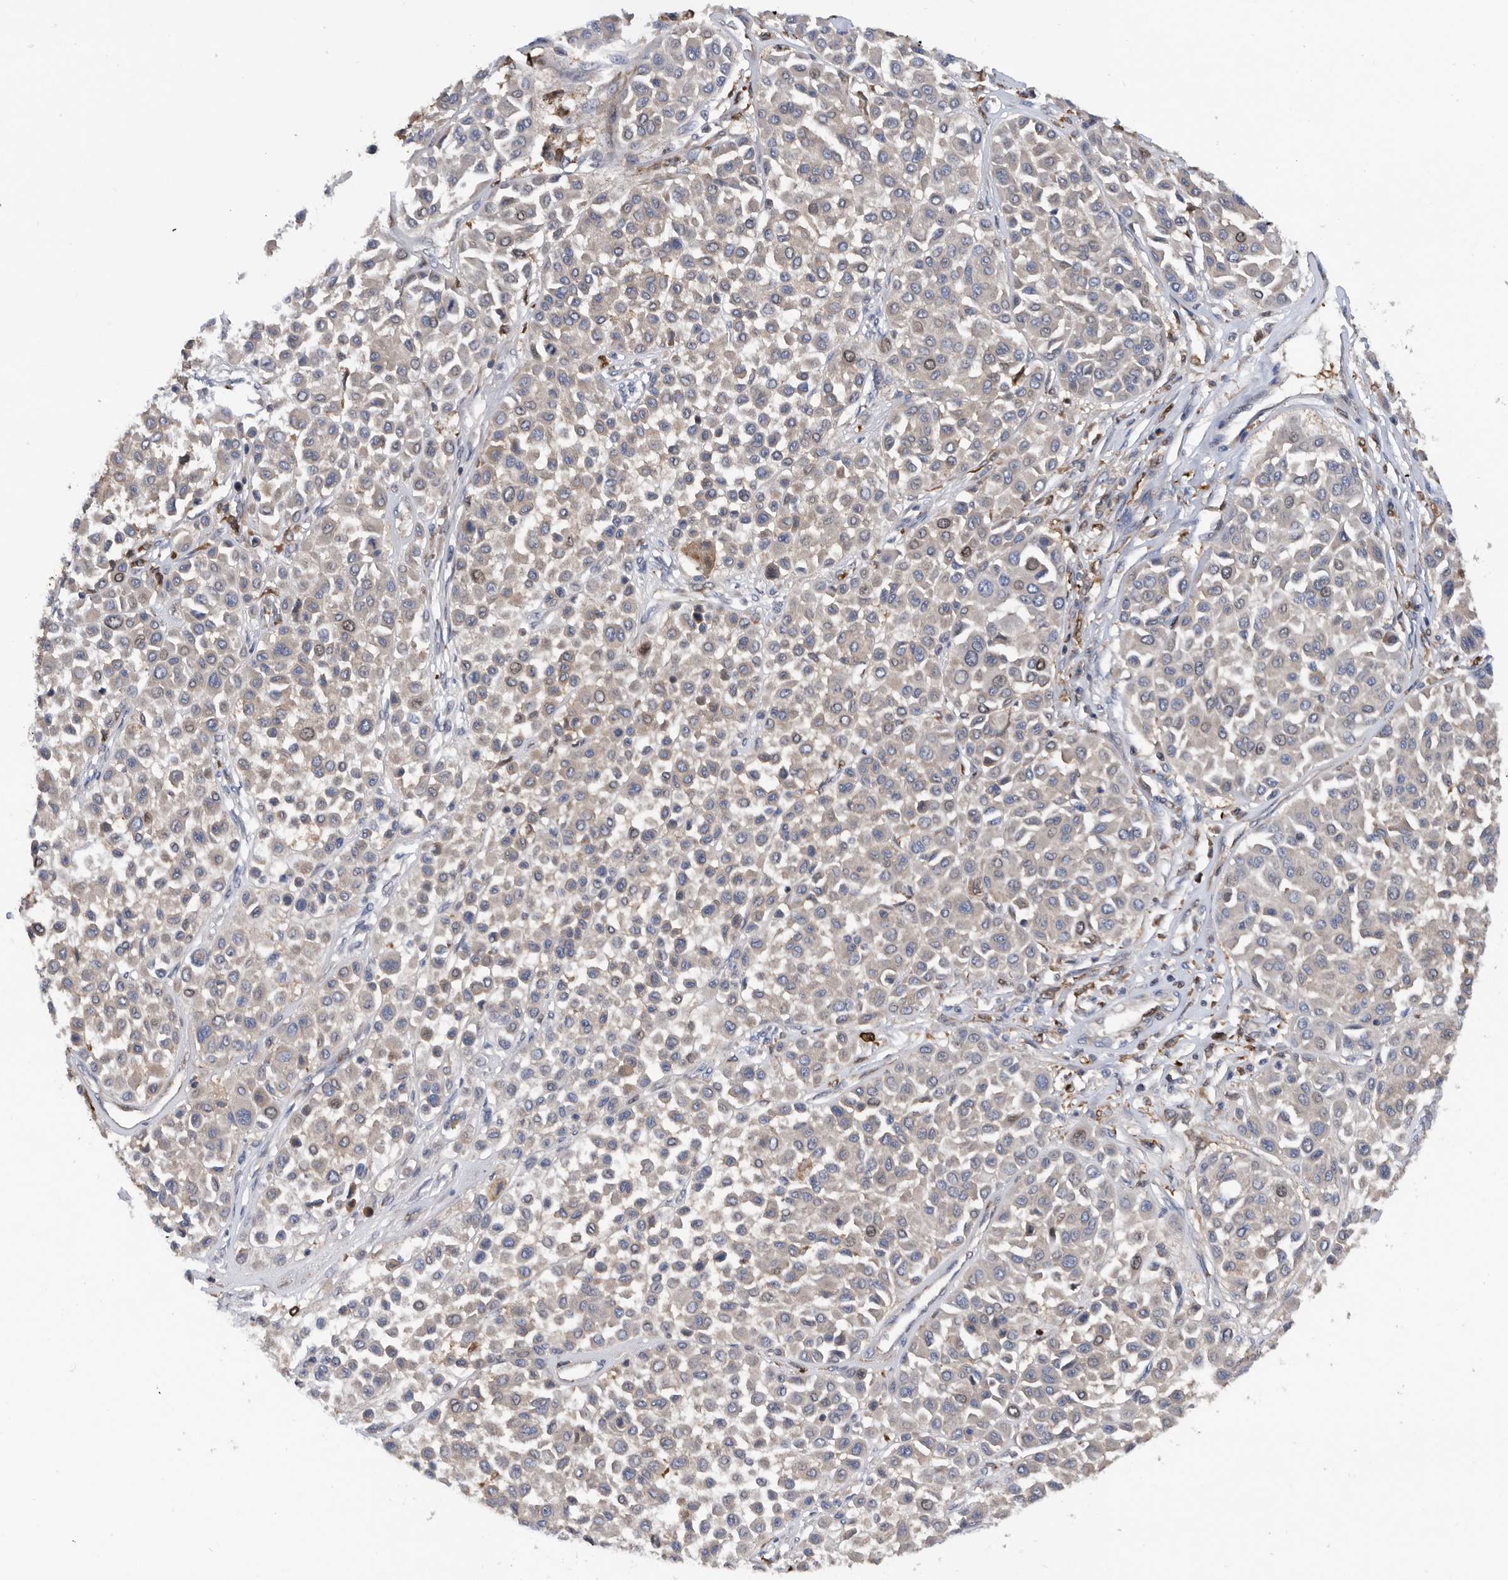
{"staining": {"intensity": "moderate", "quantity": "<25%", "location": "nuclear"}, "tissue": "melanoma", "cell_type": "Tumor cells", "image_type": "cancer", "snomed": [{"axis": "morphology", "description": "Malignant melanoma, Metastatic site"}, {"axis": "topography", "description": "Soft tissue"}], "caption": "The histopathology image exhibits immunohistochemical staining of malignant melanoma (metastatic site). There is moderate nuclear staining is present in approximately <25% of tumor cells. The protein is stained brown, and the nuclei are stained in blue (DAB IHC with brightfield microscopy, high magnification).", "gene": "ATAD2", "patient": {"sex": "male", "age": 41}}